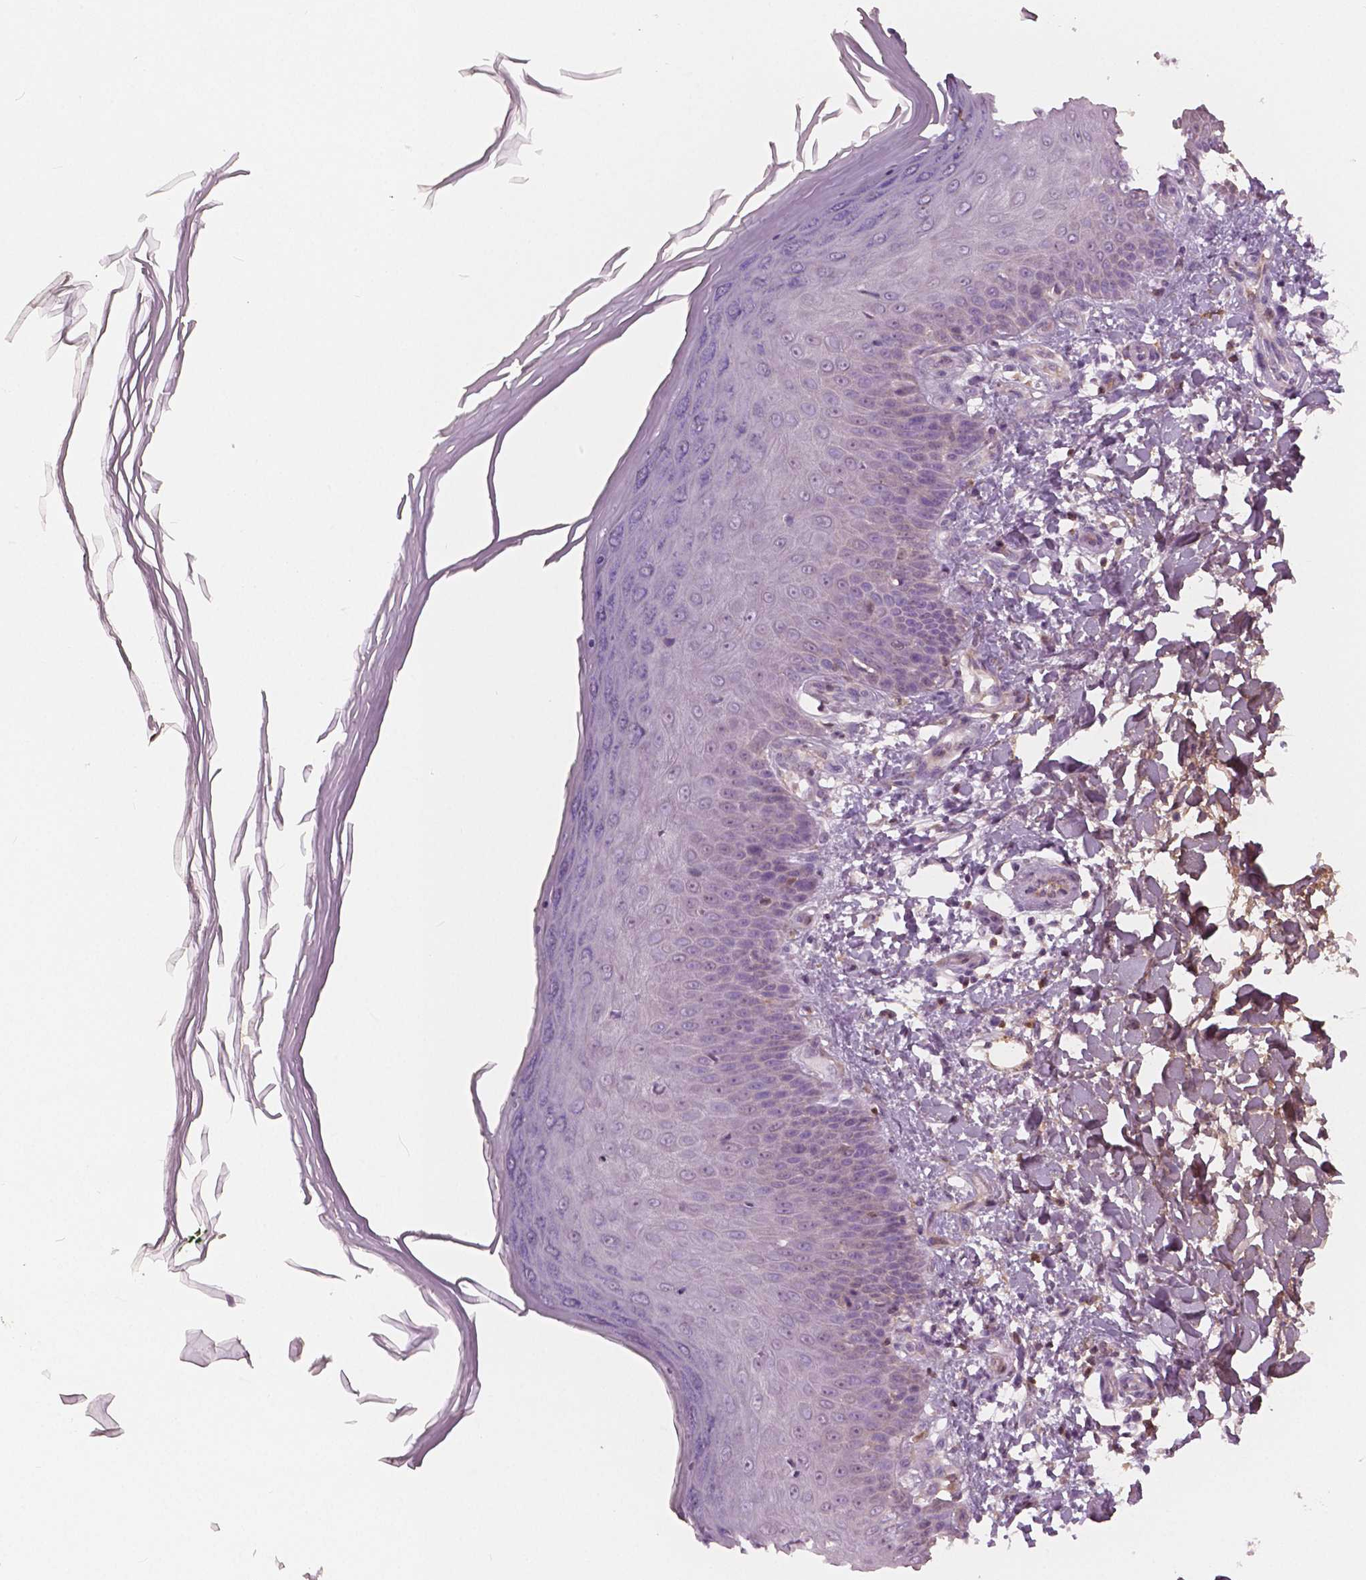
{"staining": {"intensity": "negative", "quantity": "none", "location": "none"}, "tissue": "skin", "cell_type": "Fibroblasts", "image_type": "normal", "snomed": [{"axis": "morphology", "description": "Normal tissue, NOS"}, {"axis": "topography", "description": "Skin"}], "caption": "Immunohistochemical staining of benign skin exhibits no significant expression in fibroblasts.", "gene": "APOA4", "patient": {"sex": "female", "age": 62}}